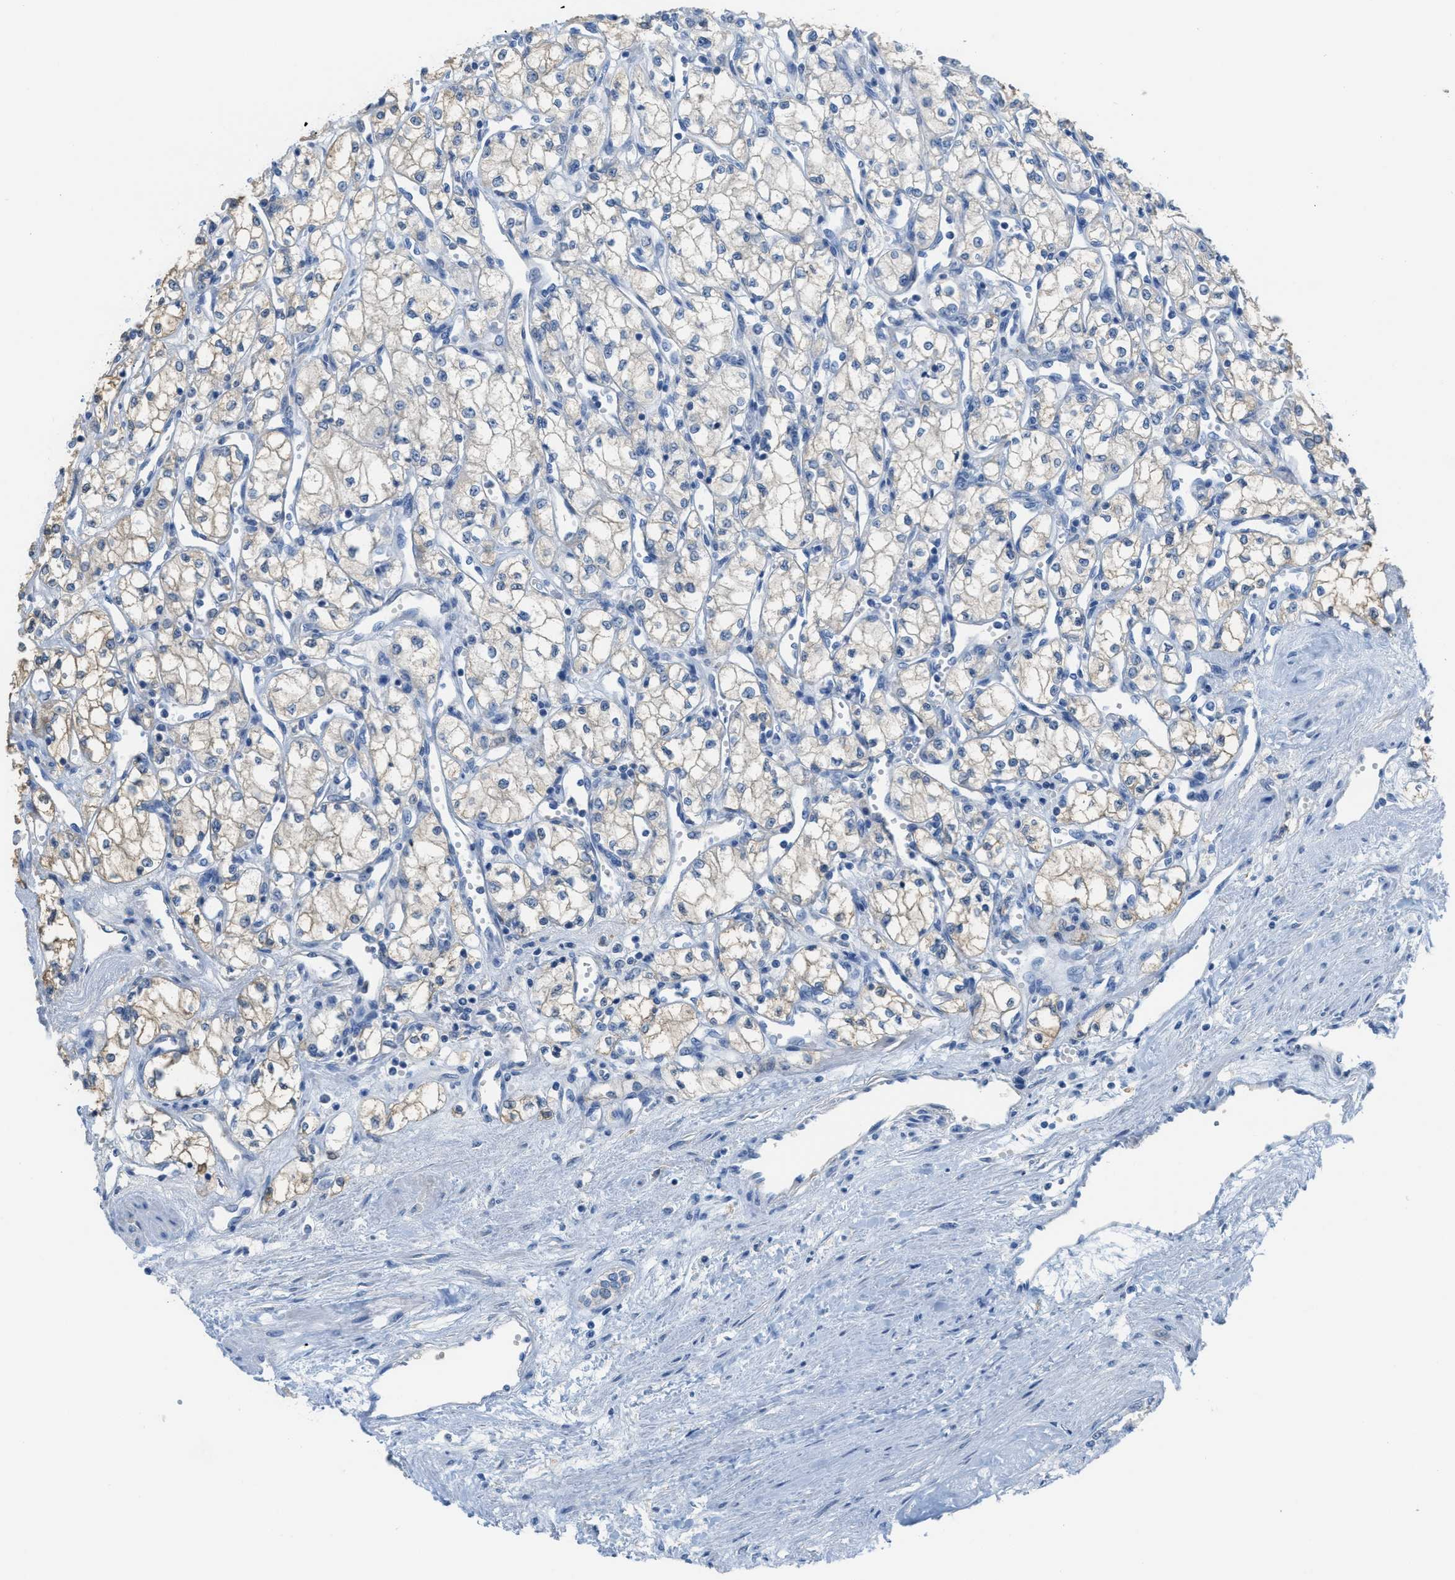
{"staining": {"intensity": "weak", "quantity": "<25%", "location": "cytoplasmic/membranous"}, "tissue": "renal cancer", "cell_type": "Tumor cells", "image_type": "cancer", "snomed": [{"axis": "morphology", "description": "Adenocarcinoma, NOS"}, {"axis": "topography", "description": "Kidney"}], "caption": "Protein analysis of renal cancer (adenocarcinoma) exhibits no significant staining in tumor cells. (Immunohistochemistry (ihc), brightfield microscopy, high magnification).", "gene": "ASGR1", "patient": {"sex": "male", "age": 59}}